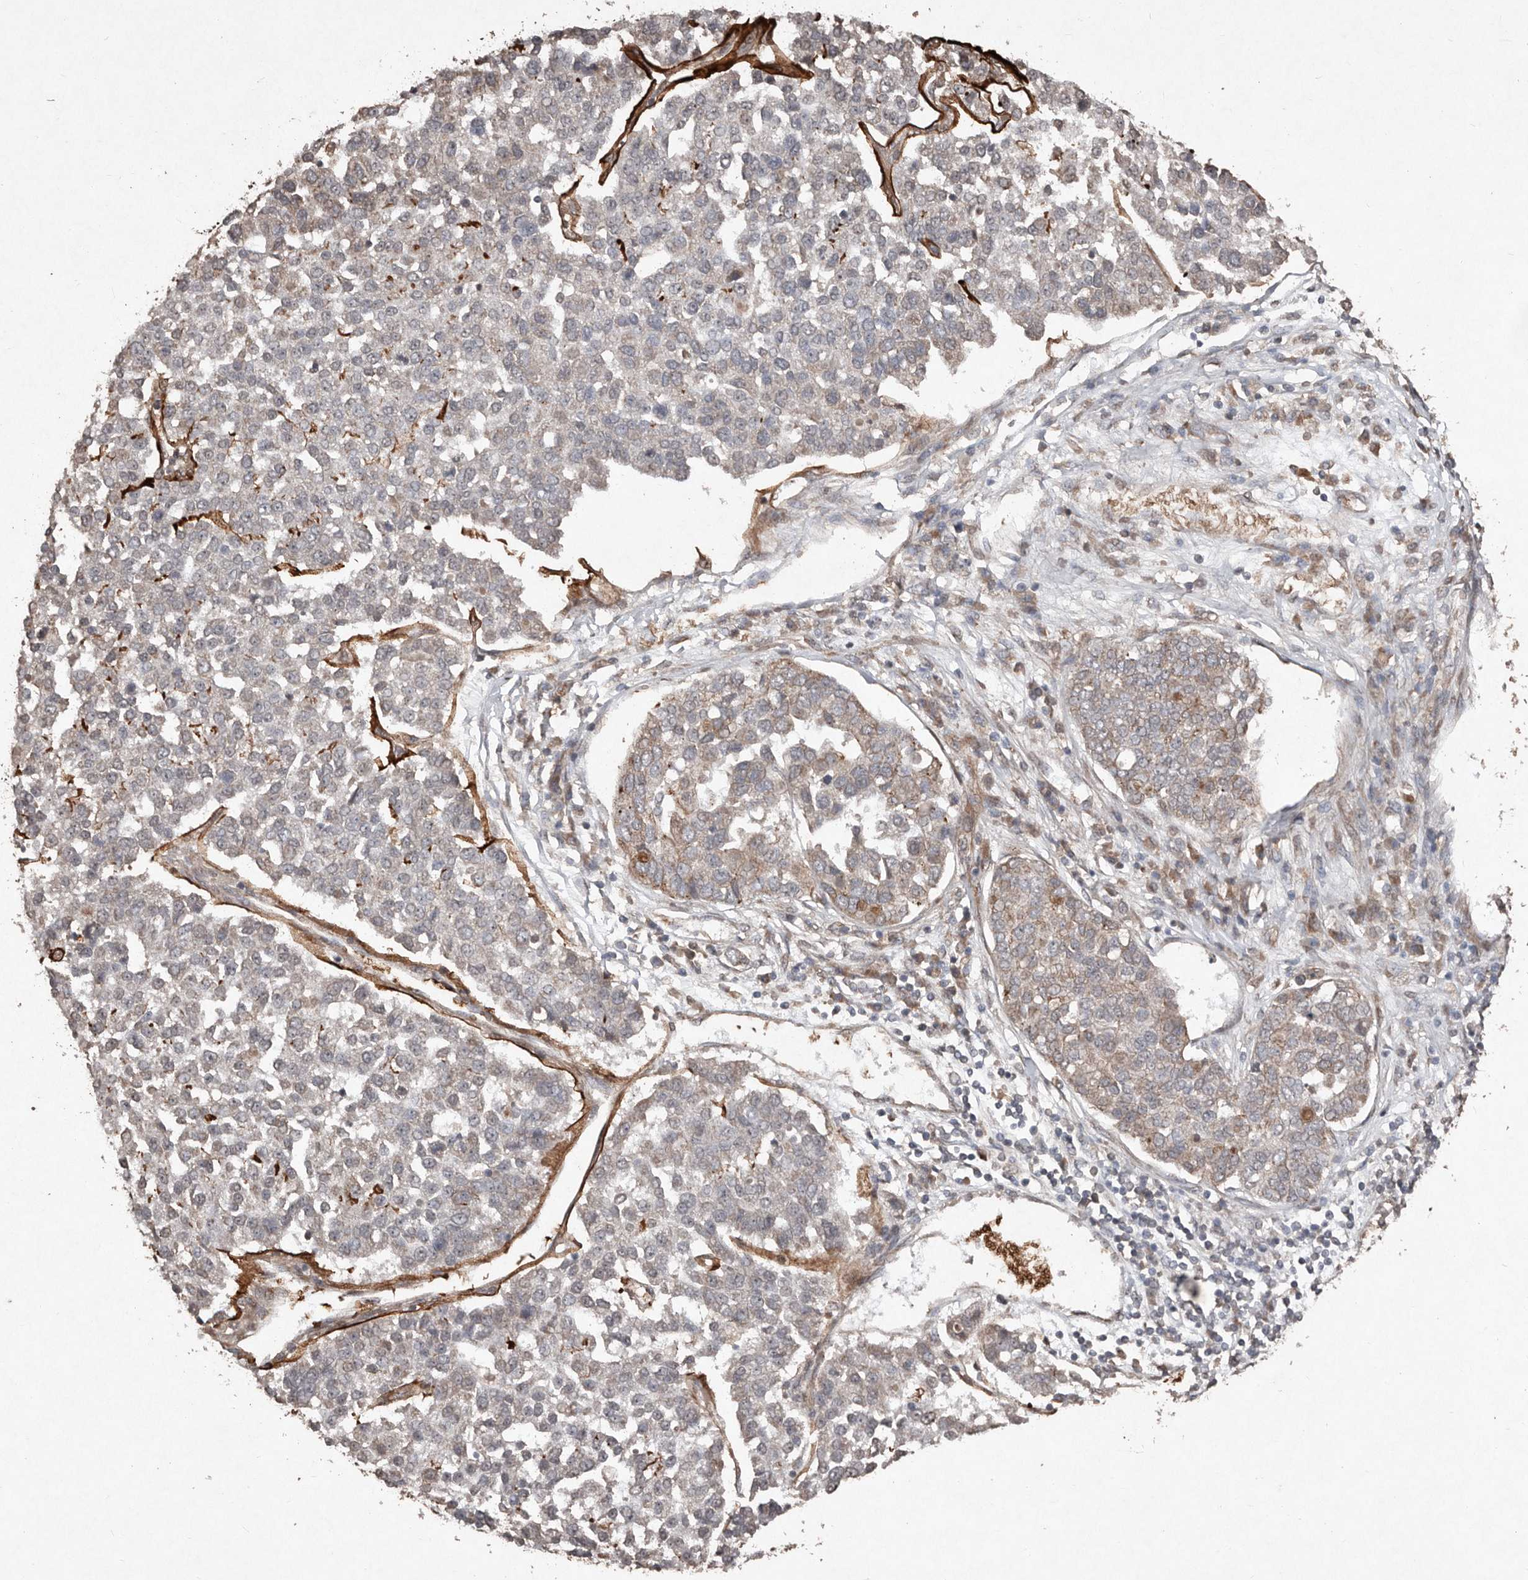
{"staining": {"intensity": "weak", "quantity": "<25%", "location": "cytoplasmic/membranous"}, "tissue": "pancreatic cancer", "cell_type": "Tumor cells", "image_type": "cancer", "snomed": [{"axis": "morphology", "description": "Adenocarcinoma, NOS"}, {"axis": "topography", "description": "Pancreas"}], "caption": "The IHC micrograph has no significant positivity in tumor cells of pancreatic cancer tissue. The staining is performed using DAB (3,3'-diaminobenzidine) brown chromogen with nuclei counter-stained in using hematoxylin.", "gene": "DIP2C", "patient": {"sex": "female", "age": 61}}